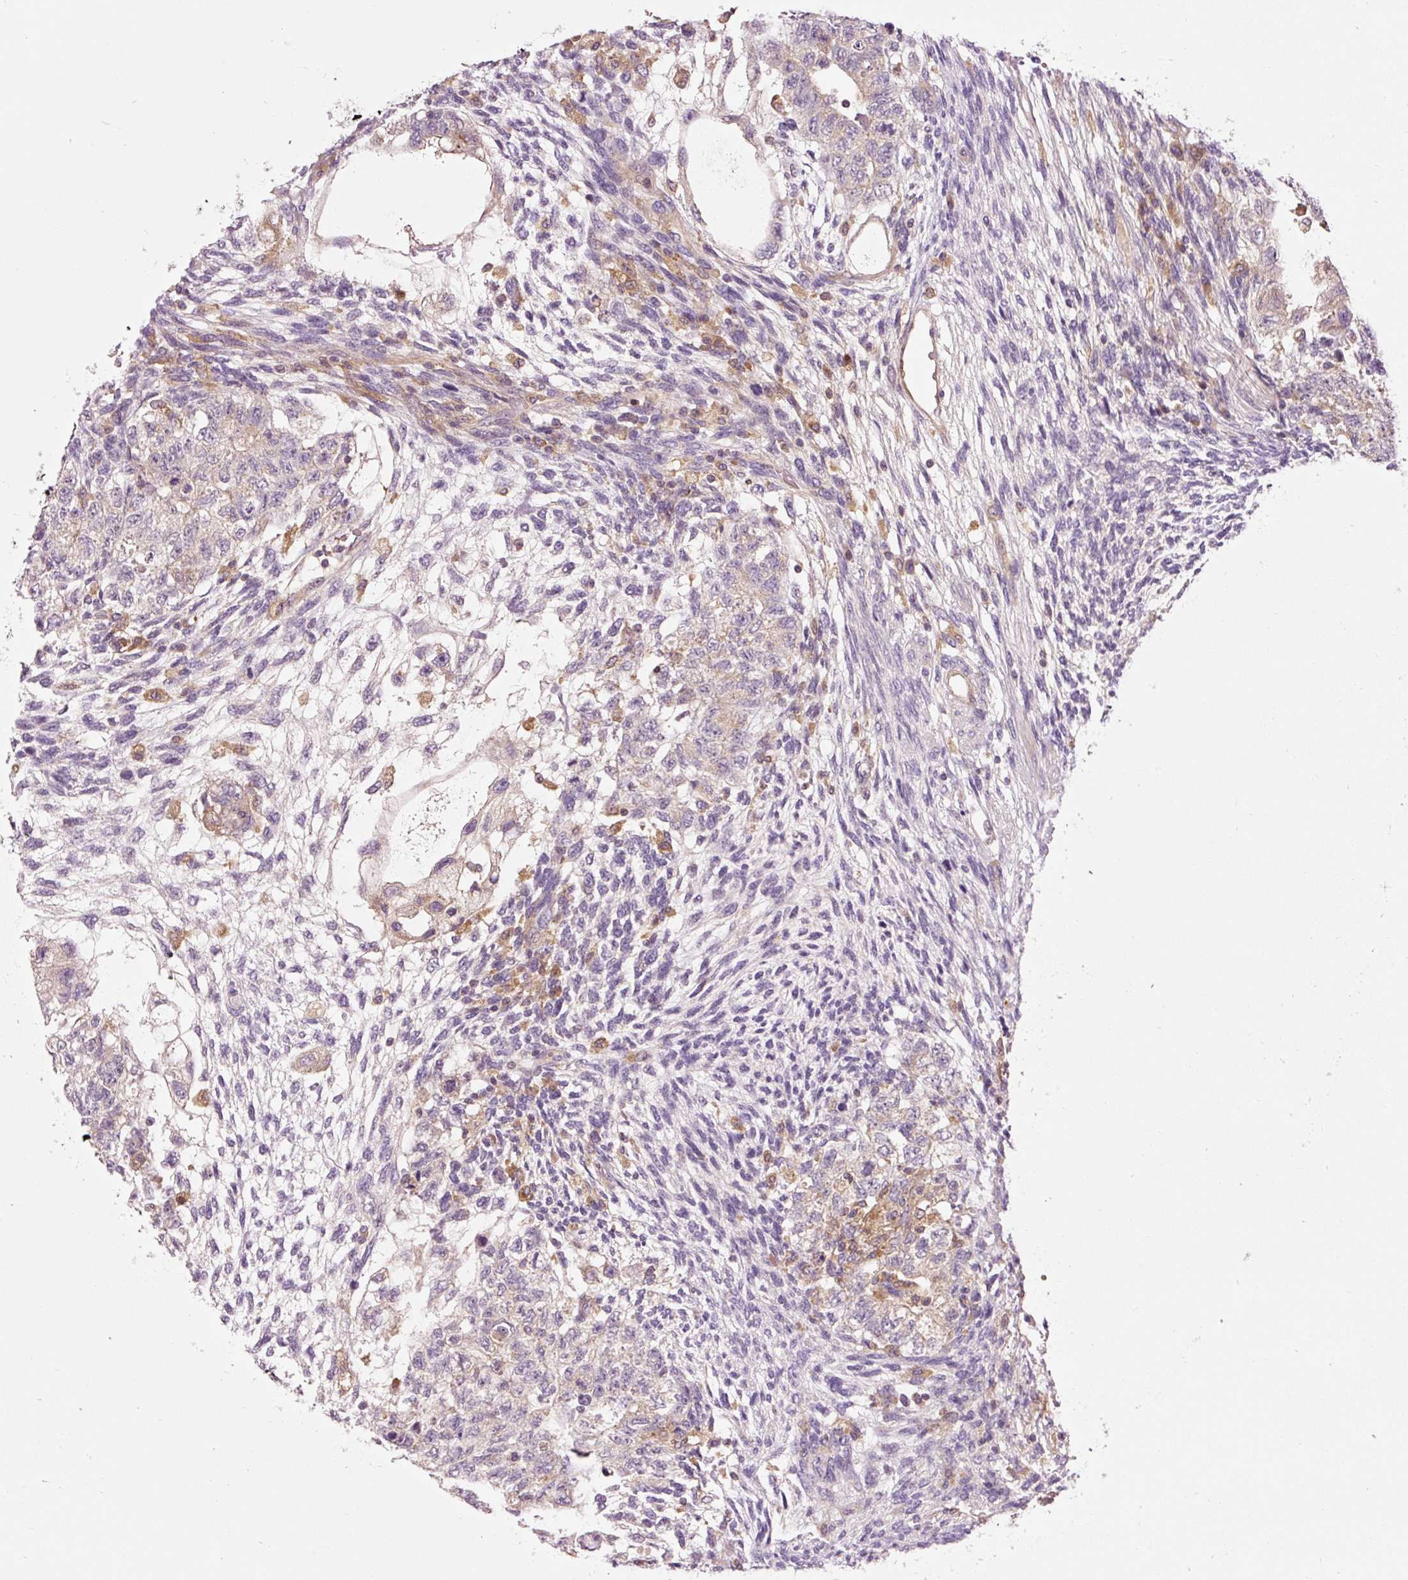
{"staining": {"intensity": "negative", "quantity": "none", "location": "none"}, "tissue": "testis cancer", "cell_type": "Tumor cells", "image_type": "cancer", "snomed": [{"axis": "morphology", "description": "Normal tissue, NOS"}, {"axis": "morphology", "description": "Carcinoma, Embryonal, NOS"}, {"axis": "topography", "description": "Testis"}], "caption": "This is a micrograph of IHC staining of testis cancer (embryonal carcinoma), which shows no positivity in tumor cells.", "gene": "NAPA", "patient": {"sex": "male", "age": 36}}